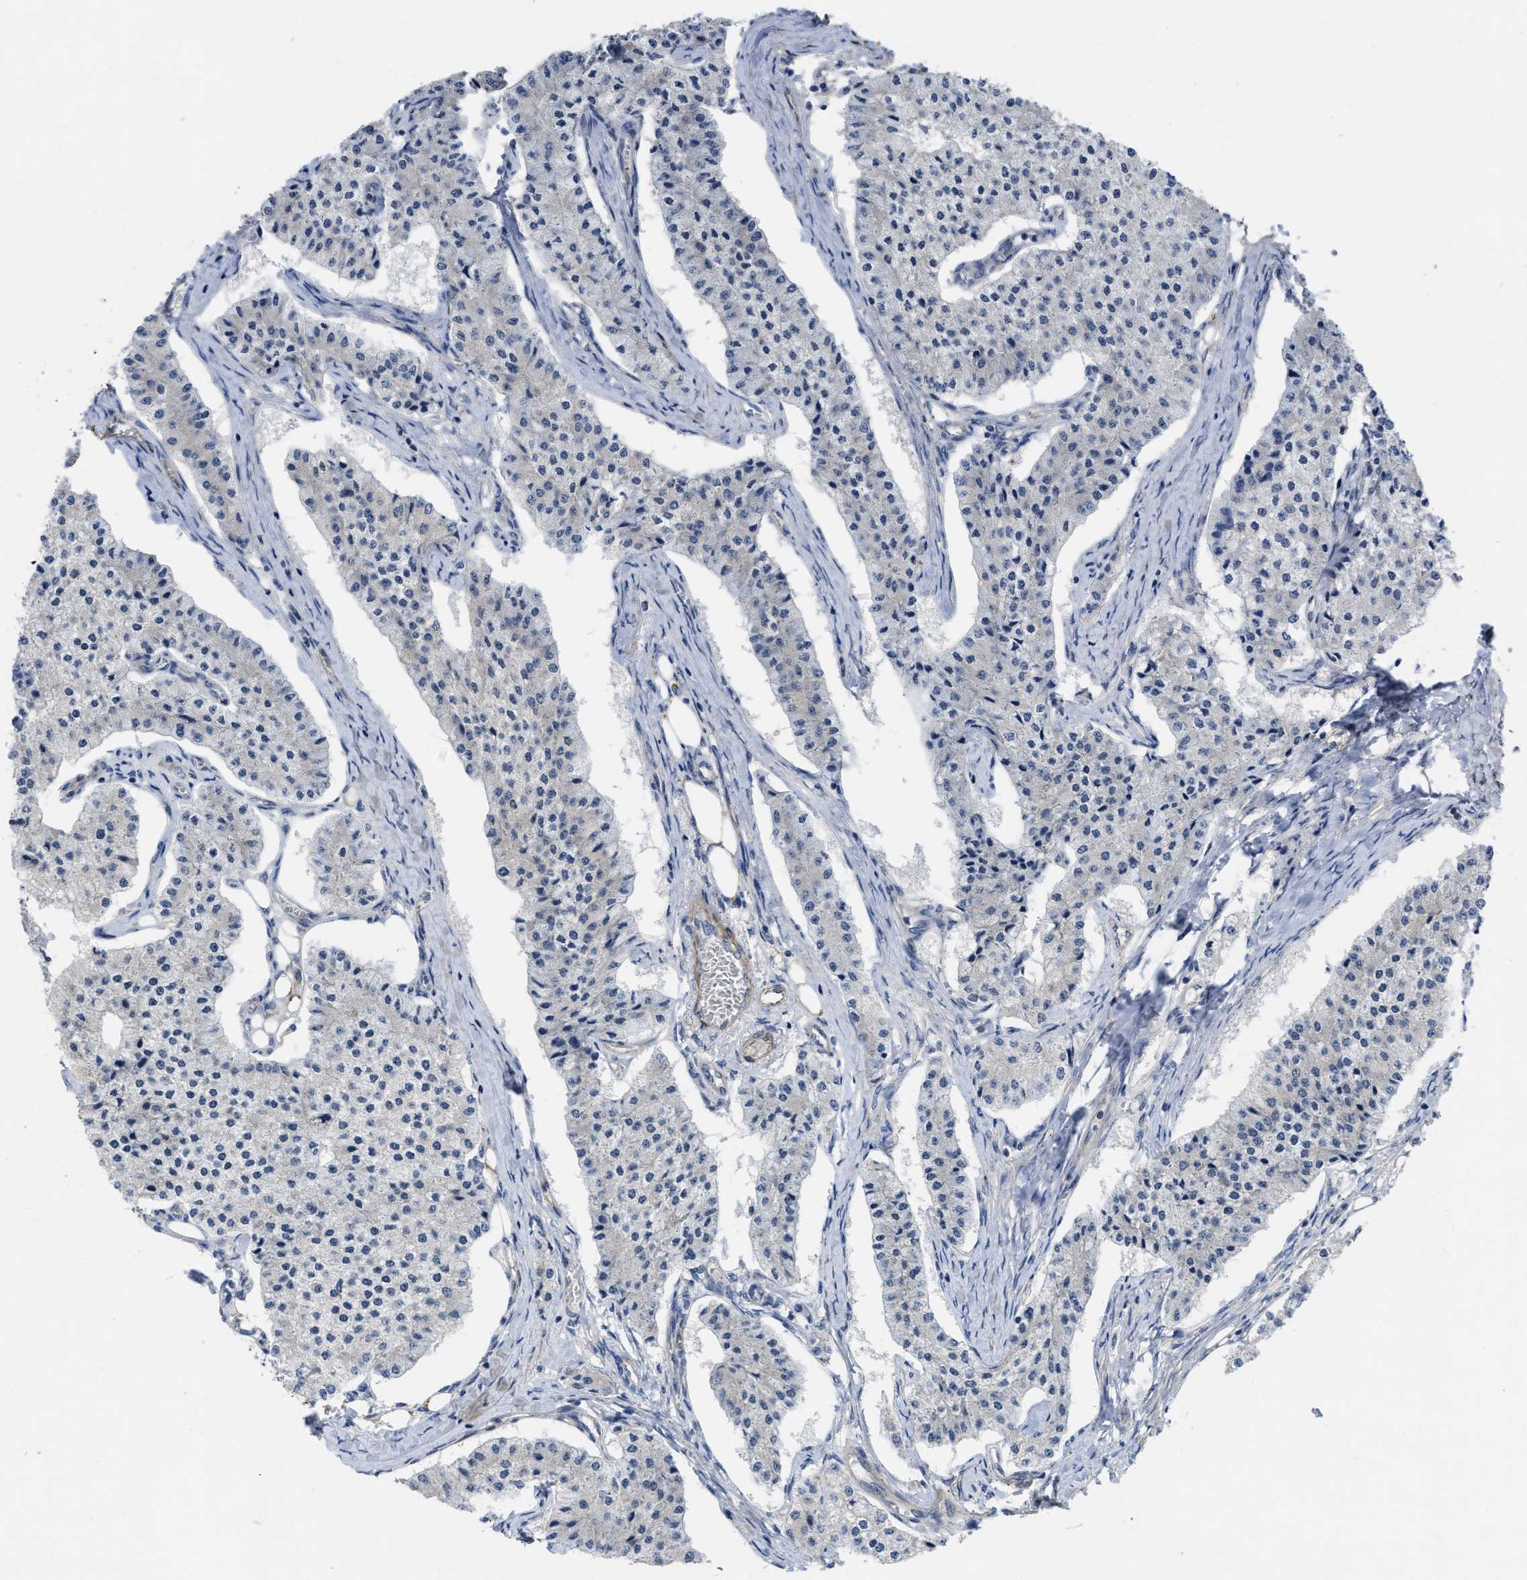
{"staining": {"intensity": "negative", "quantity": "none", "location": "none"}, "tissue": "carcinoid", "cell_type": "Tumor cells", "image_type": "cancer", "snomed": [{"axis": "morphology", "description": "Carcinoid, malignant, NOS"}, {"axis": "topography", "description": "Colon"}], "caption": "Immunohistochemistry (IHC) histopathology image of human carcinoid stained for a protein (brown), which demonstrates no staining in tumor cells.", "gene": "ARHGEF26", "patient": {"sex": "female", "age": 52}}